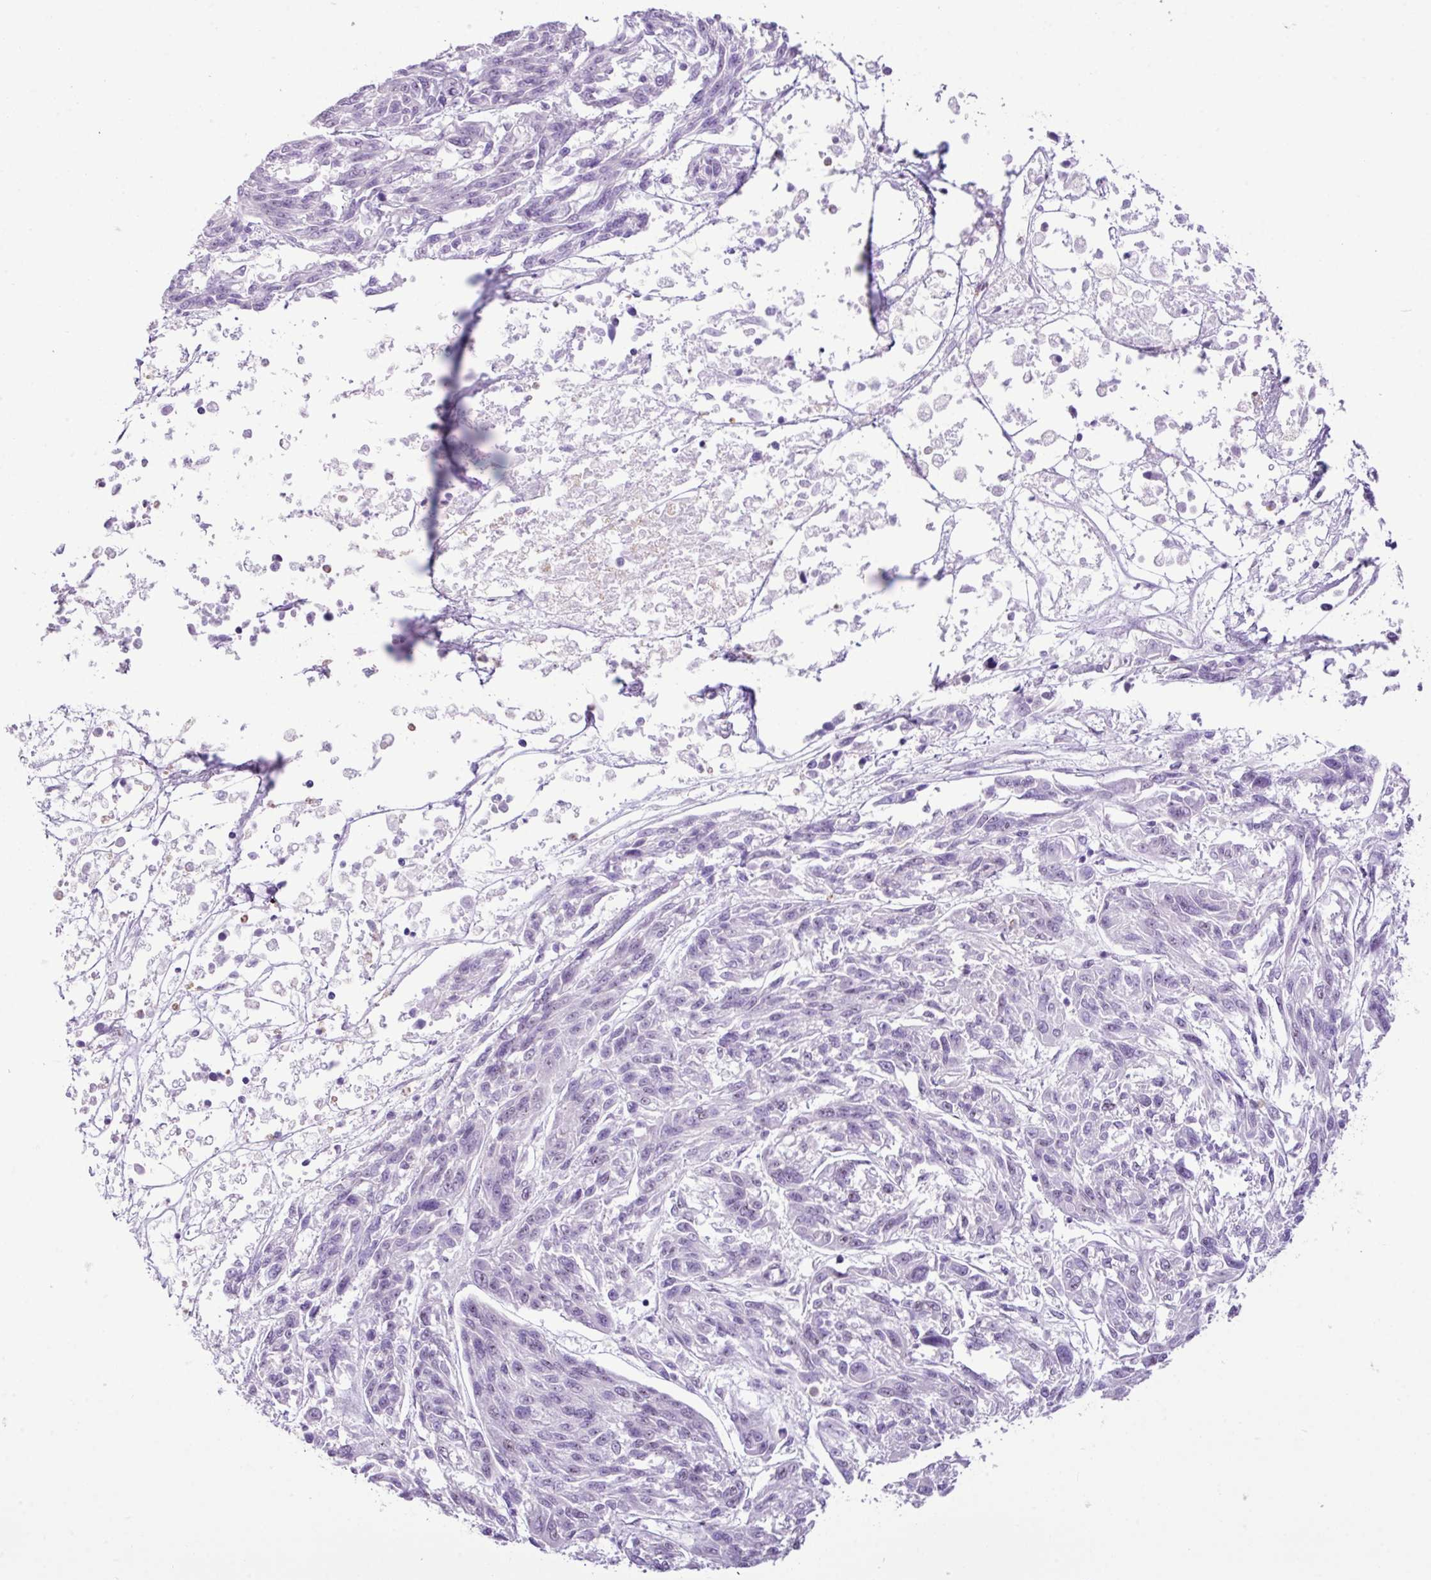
{"staining": {"intensity": "weak", "quantity": "<25%", "location": "nuclear"}, "tissue": "melanoma", "cell_type": "Tumor cells", "image_type": "cancer", "snomed": [{"axis": "morphology", "description": "Malignant melanoma, NOS"}, {"axis": "topography", "description": "Skin"}], "caption": "Tumor cells show no significant protein staining in melanoma. The staining is performed using DAB brown chromogen with nuclei counter-stained in using hematoxylin.", "gene": "YLPM1", "patient": {"sex": "male", "age": 53}}